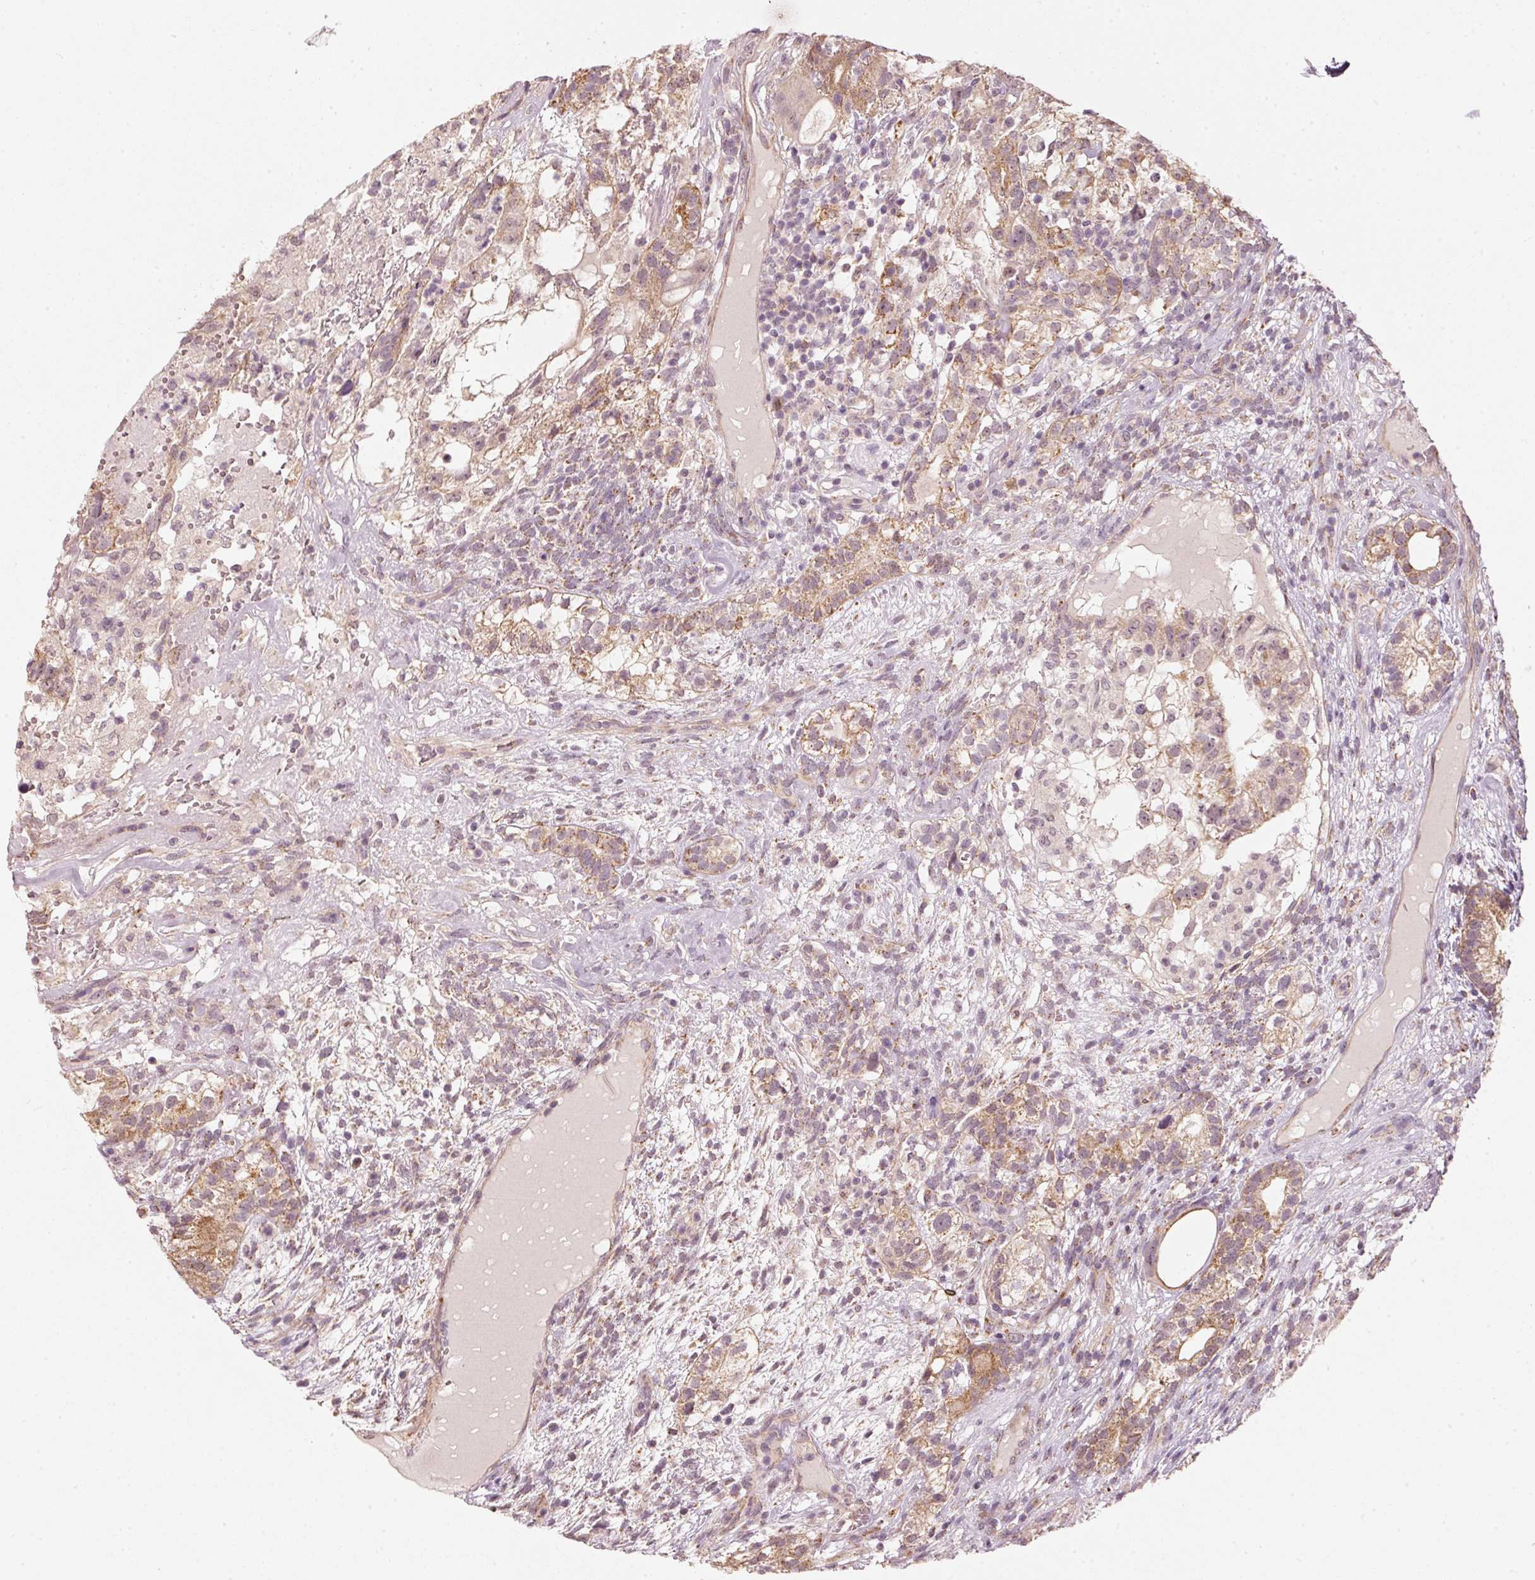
{"staining": {"intensity": "moderate", "quantity": ">75%", "location": "cytoplasmic/membranous"}, "tissue": "testis cancer", "cell_type": "Tumor cells", "image_type": "cancer", "snomed": [{"axis": "morphology", "description": "Seminoma, NOS"}, {"axis": "morphology", "description": "Carcinoma, Embryonal, NOS"}, {"axis": "topography", "description": "Testis"}], "caption": "This is an image of immunohistochemistry staining of embryonal carcinoma (testis), which shows moderate positivity in the cytoplasmic/membranous of tumor cells.", "gene": "ARHGAP22", "patient": {"sex": "male", "age": 41}}